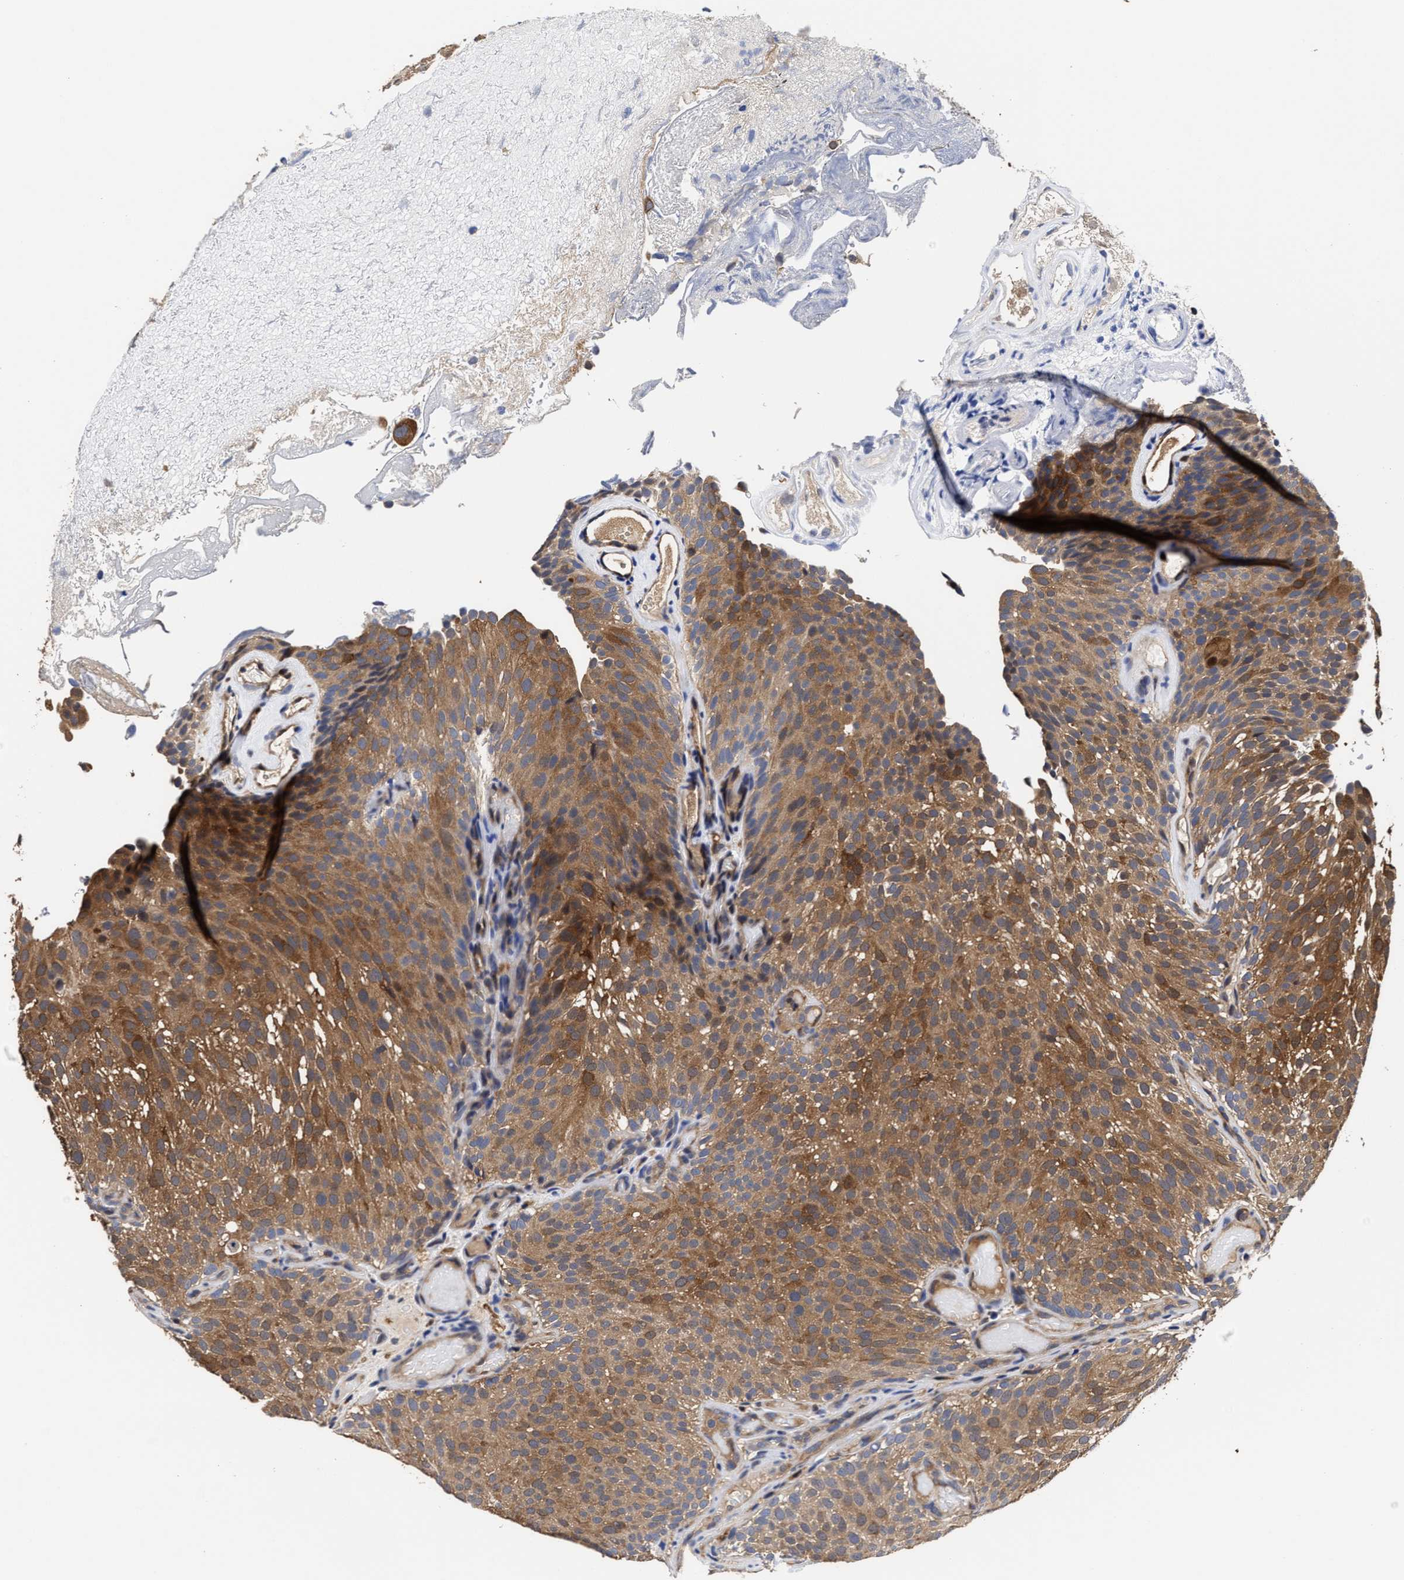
{"staining": {"intensity": "moderate", "quantity": ">75%", "location": "cytoplasmic/membranous"}, "tissue": "urothelial cancer", "cell_type": "Tumor cells", "image_type": "cancer", "snomed": [{"axis": "morphology", "description": "Urothelial carcinoma, Low grade"}, {"axis": "topography", "description": "Urinary bladder"}], "caption": "High-magnification brightfield microscopy of urothelial cancer stained with DAB (brown) and counterstained with hematoxylin (blue). tumor cells exhibit moderate cytoplasmic/membranous positivity is seen in about>75% of cells.", "gene": "SOCS5", "patient": {"sex": "male", "age": 78}}